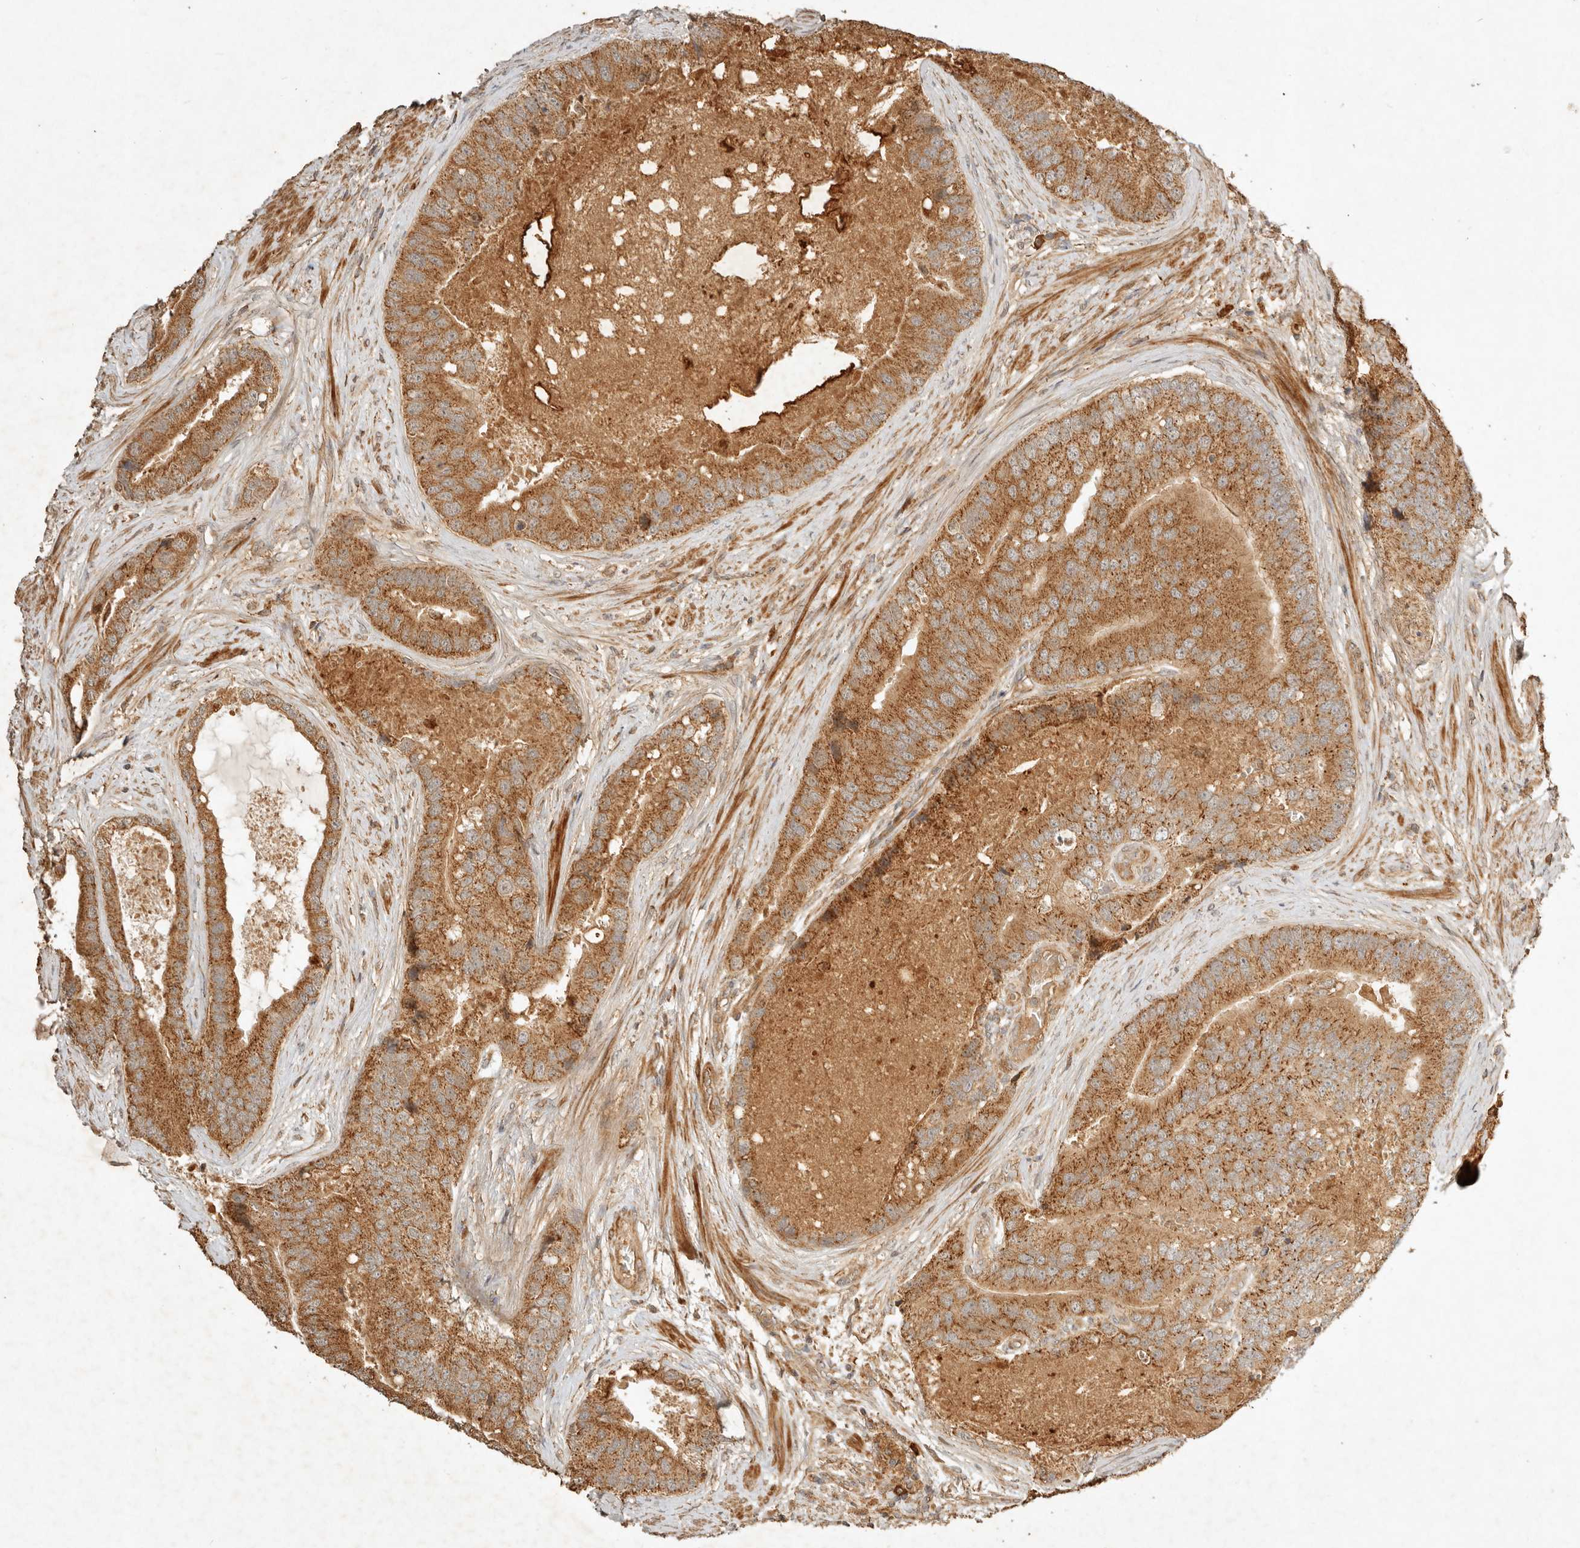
{"staining": {"intensity": "moderate", "quantity": ">75%", "location": "cytoplasmic/membranous"}, "tissue": "prostate cancer", "cell_type": "Tumor cells", "image_type": "cancer", "snomed": [{"axis": "morphology", "description": "Adenocarcinoma, High grade"}, {"axis": "topography", "description": "Prostate"}], "caption": "Human prostate high-grade adenocarcinoma stained with a brown dye exhibits moderate cytoplasmic/membranous positive expression in about >75% of tumor cells.", "gene": "CLEC4C", "patient": {"sex": "male", "age": 70}}